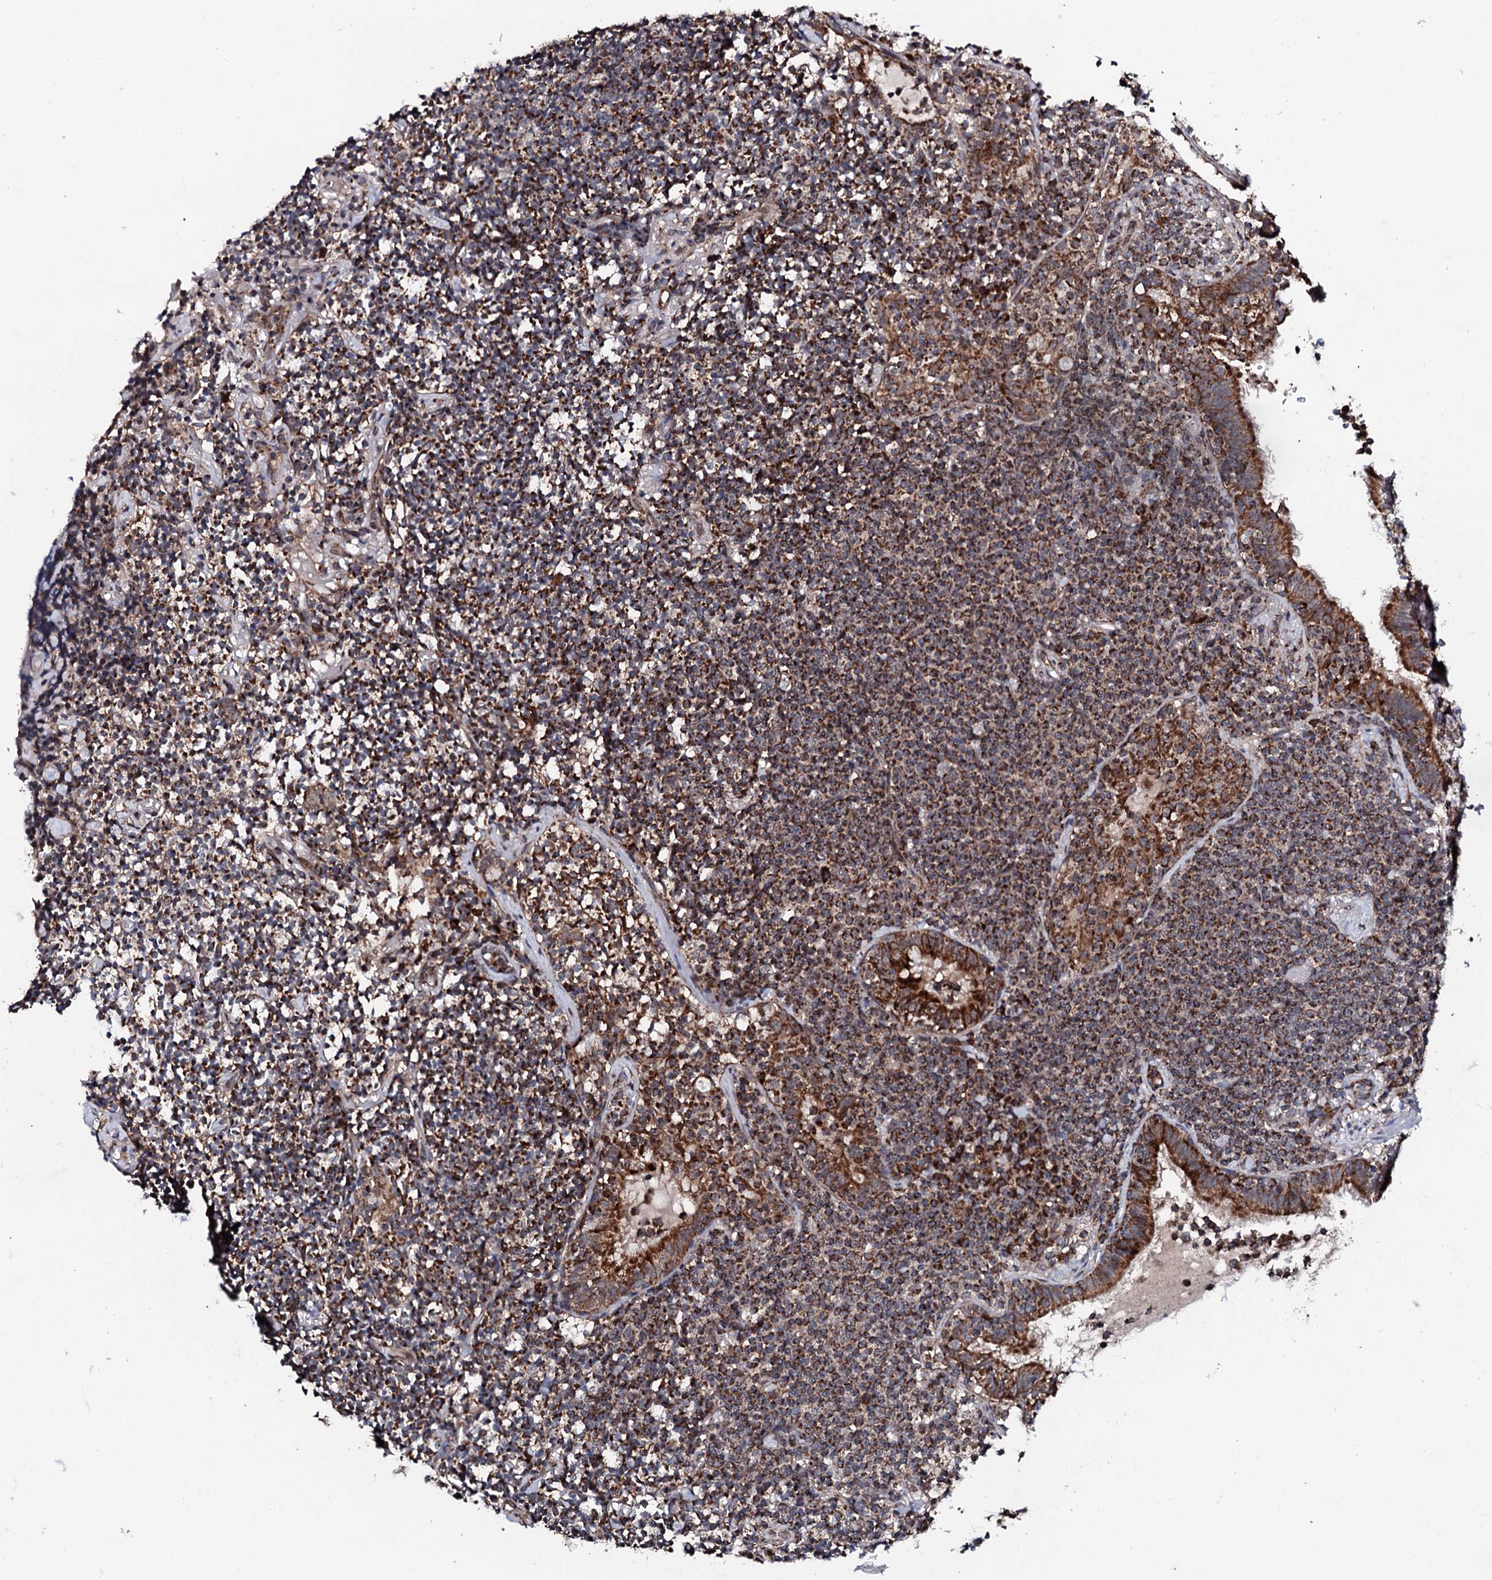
{"staining": {"intensity": "strong", "quantity": ">75%", "location": "cytoplasmic/membranous"}, "tissue": "lymphoma", "cell_type": "Tumor cells", "image_type": "cancer", "snomed": [{"axis": "morphology", "description": "Malignant lymphoma, non-Hodgkin's type, Low grade"}, {"axis": "topography", "description": "Lung"}], "caption": "A micrograph of lymphoma stained for a protein exhibits strong cytoplasmic/membranous brown staining in tumor cells.", "gene": "MTIF3", "patient": {"sex": "female", "age": 71}}